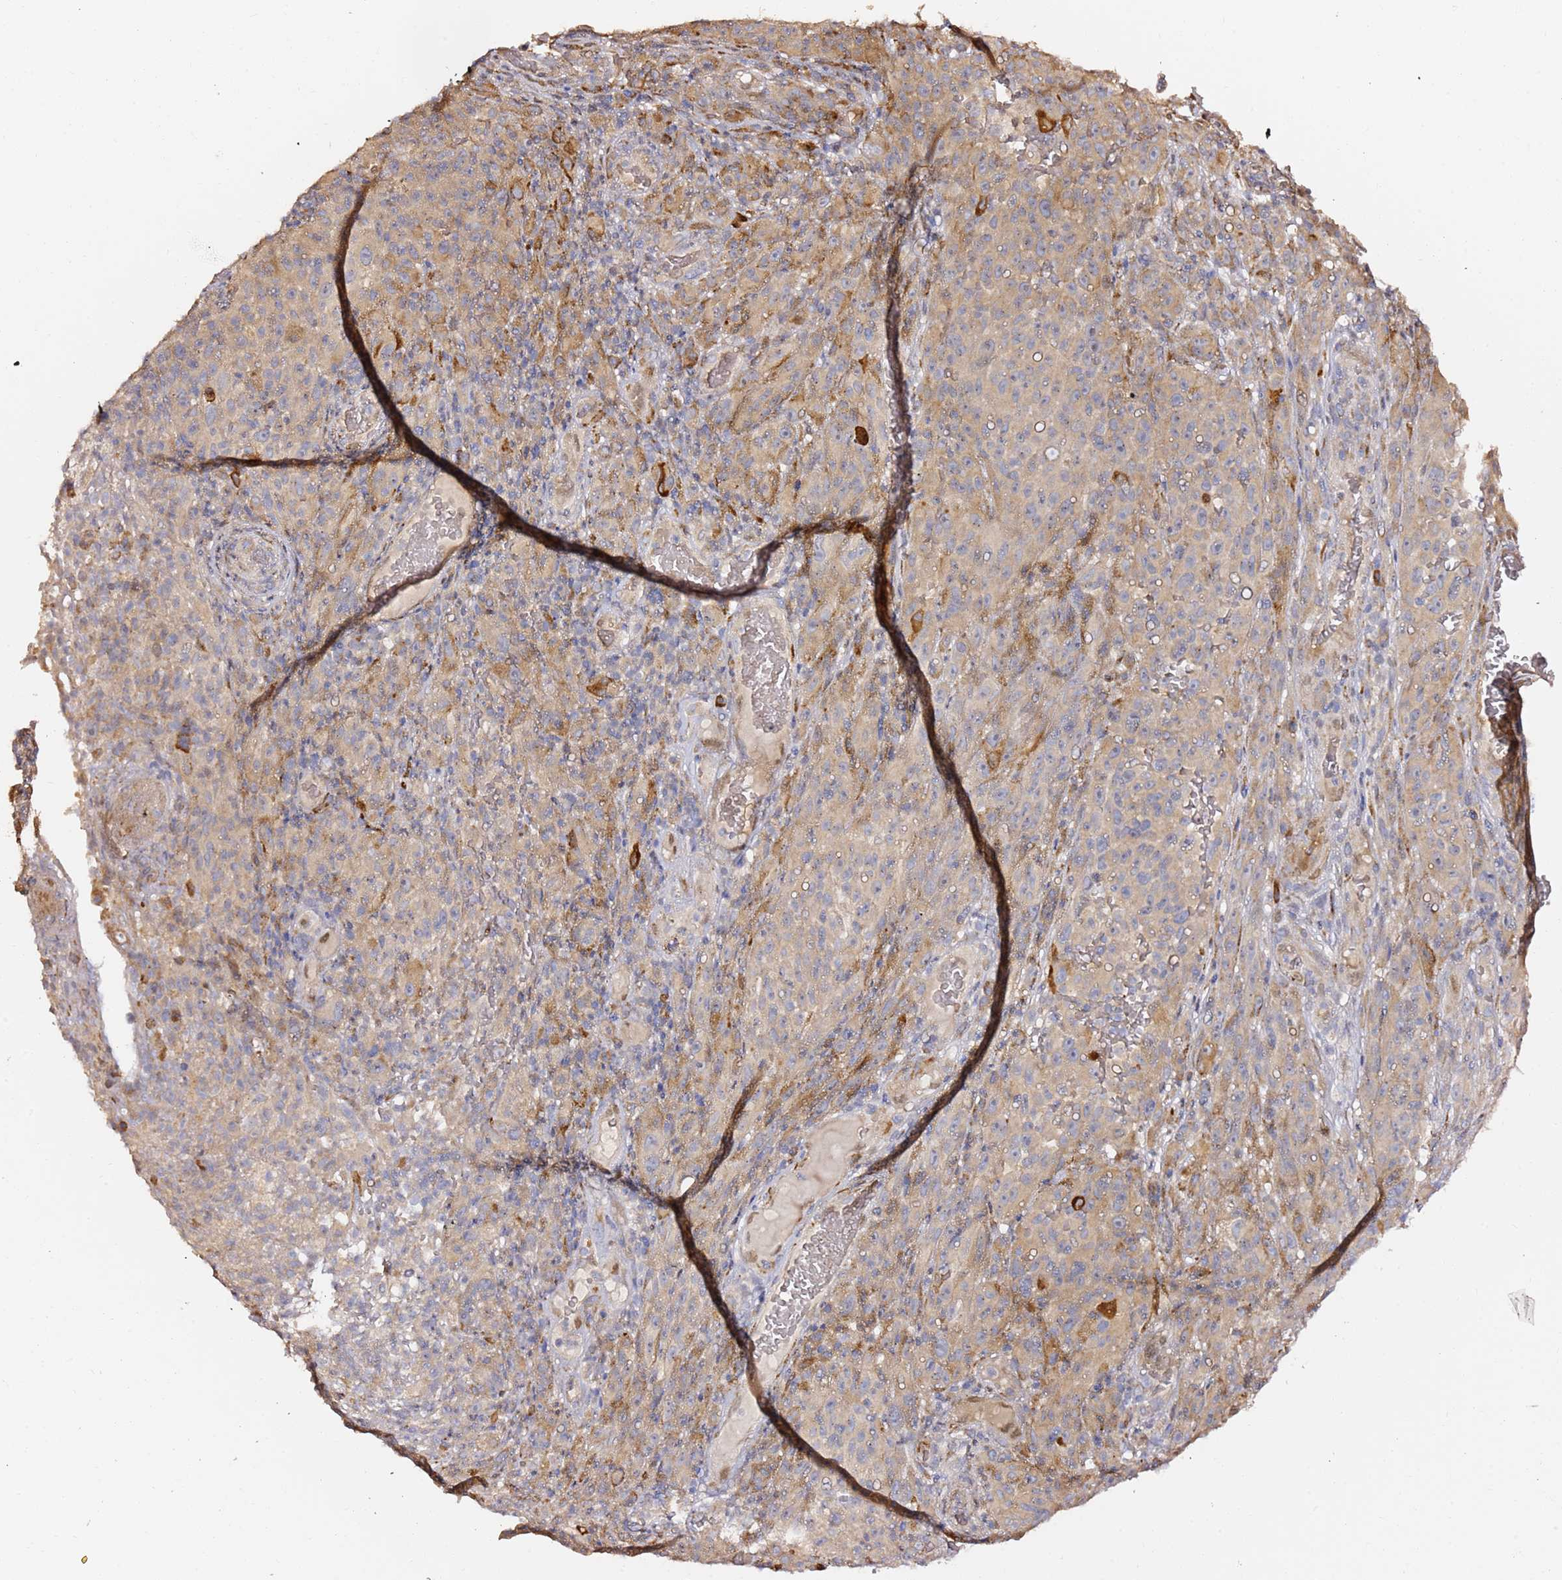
{"staining": {"intensity": "weak", "quantity": "<25%", "location": "cytoplasmic/membranous"}, "tissue": "melanoma", "cell_type": "Tumor cells", "image_type": "cancer", "snomed": [{"axis": "morphology", "description": "Malignant melanoma, NOS"}, {"axis": "topography", "description": "Skin"}], "caption": "This is a histopathology image of IHC staining of malignant melanoma, which shows no positivity in tumor cells.", "gene": "HSD17B7", "patient": {"sex": "female", "age": 82}}